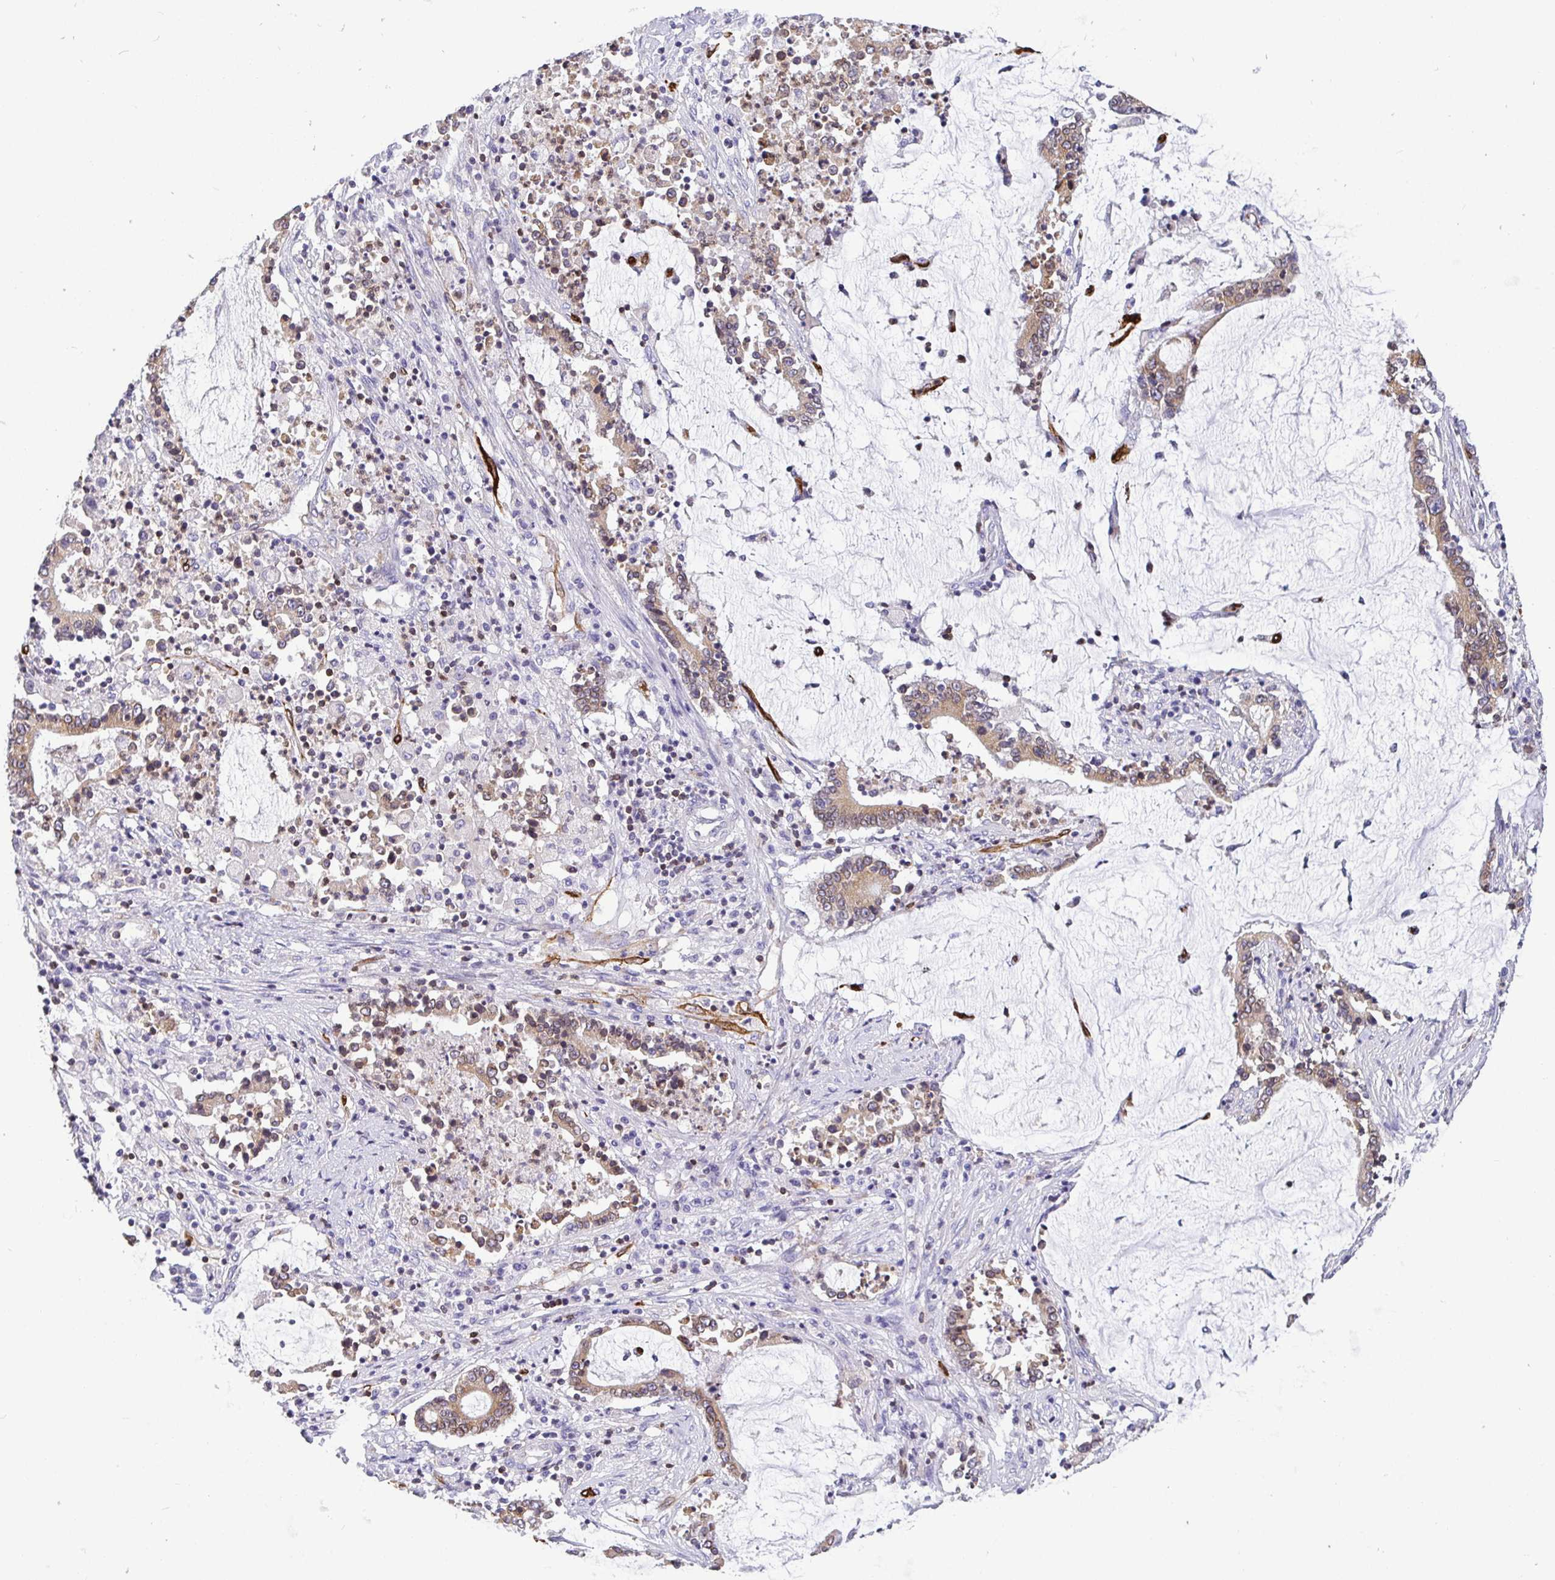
{"staining": {"intensity": "weak", "quantity": ">75%", "location": "cytoplasmic/membranous"}, "tissue": "stomach cancer", "cell_type": "Tumor cells", "image_type": "cancer", "snomed": [{"axis": "morphology", "description": "Adenocarcinoma, NOS"}, {"axis": "topography", "description": "Stomach, upper"}], "caption": "A high-resolution image shows immunohistochemistry (IHC) staining of adenocarcinoma (stomach), which shows weak cytoplasmic/membranous staining in about >75% of tumor cells.", "gene": "TP53I11", "patient": {"sex": "male", "age": 68}}